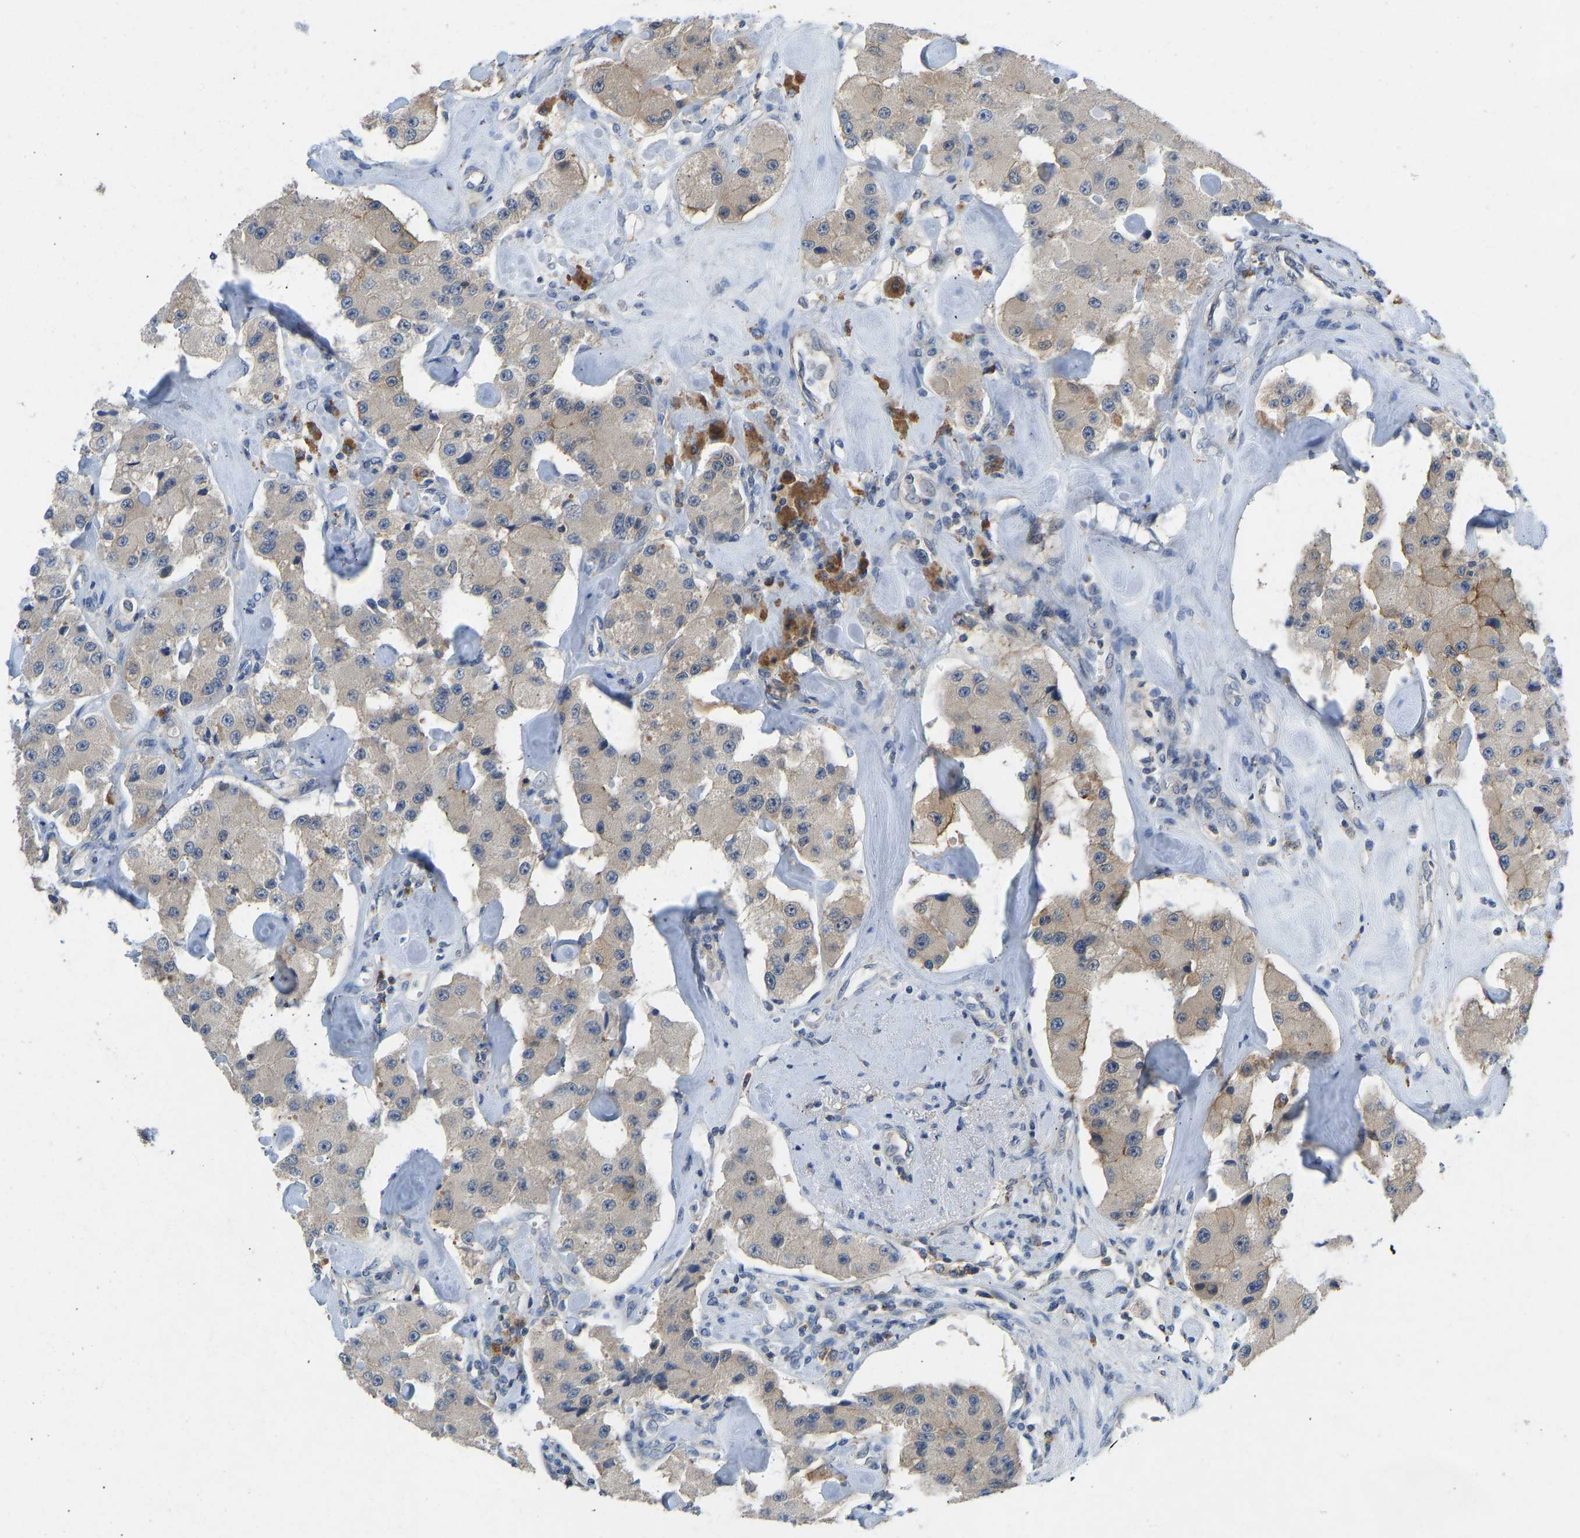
{"staining": {"intensity": "weak", "quantity": "25%-75%", "location": "cytoplasmic/membranous"}, "tissue": "carcinoid", "cell_type": "Tumor cells", "image_type": "cancer", "snomed": [{"axis": "morphology", "description": "Carcinoid, malignant, NOS"}, {"axis": "topography", "description": "Pancreas"}], "caption": "The image exhibits staining of malignant carcinoid, revealing weak cytoplasmic/membranous protein staining (brown color) within tumor cells.", "gene": "NDRG3", "patient": {"sex": "male", "age": 41}}